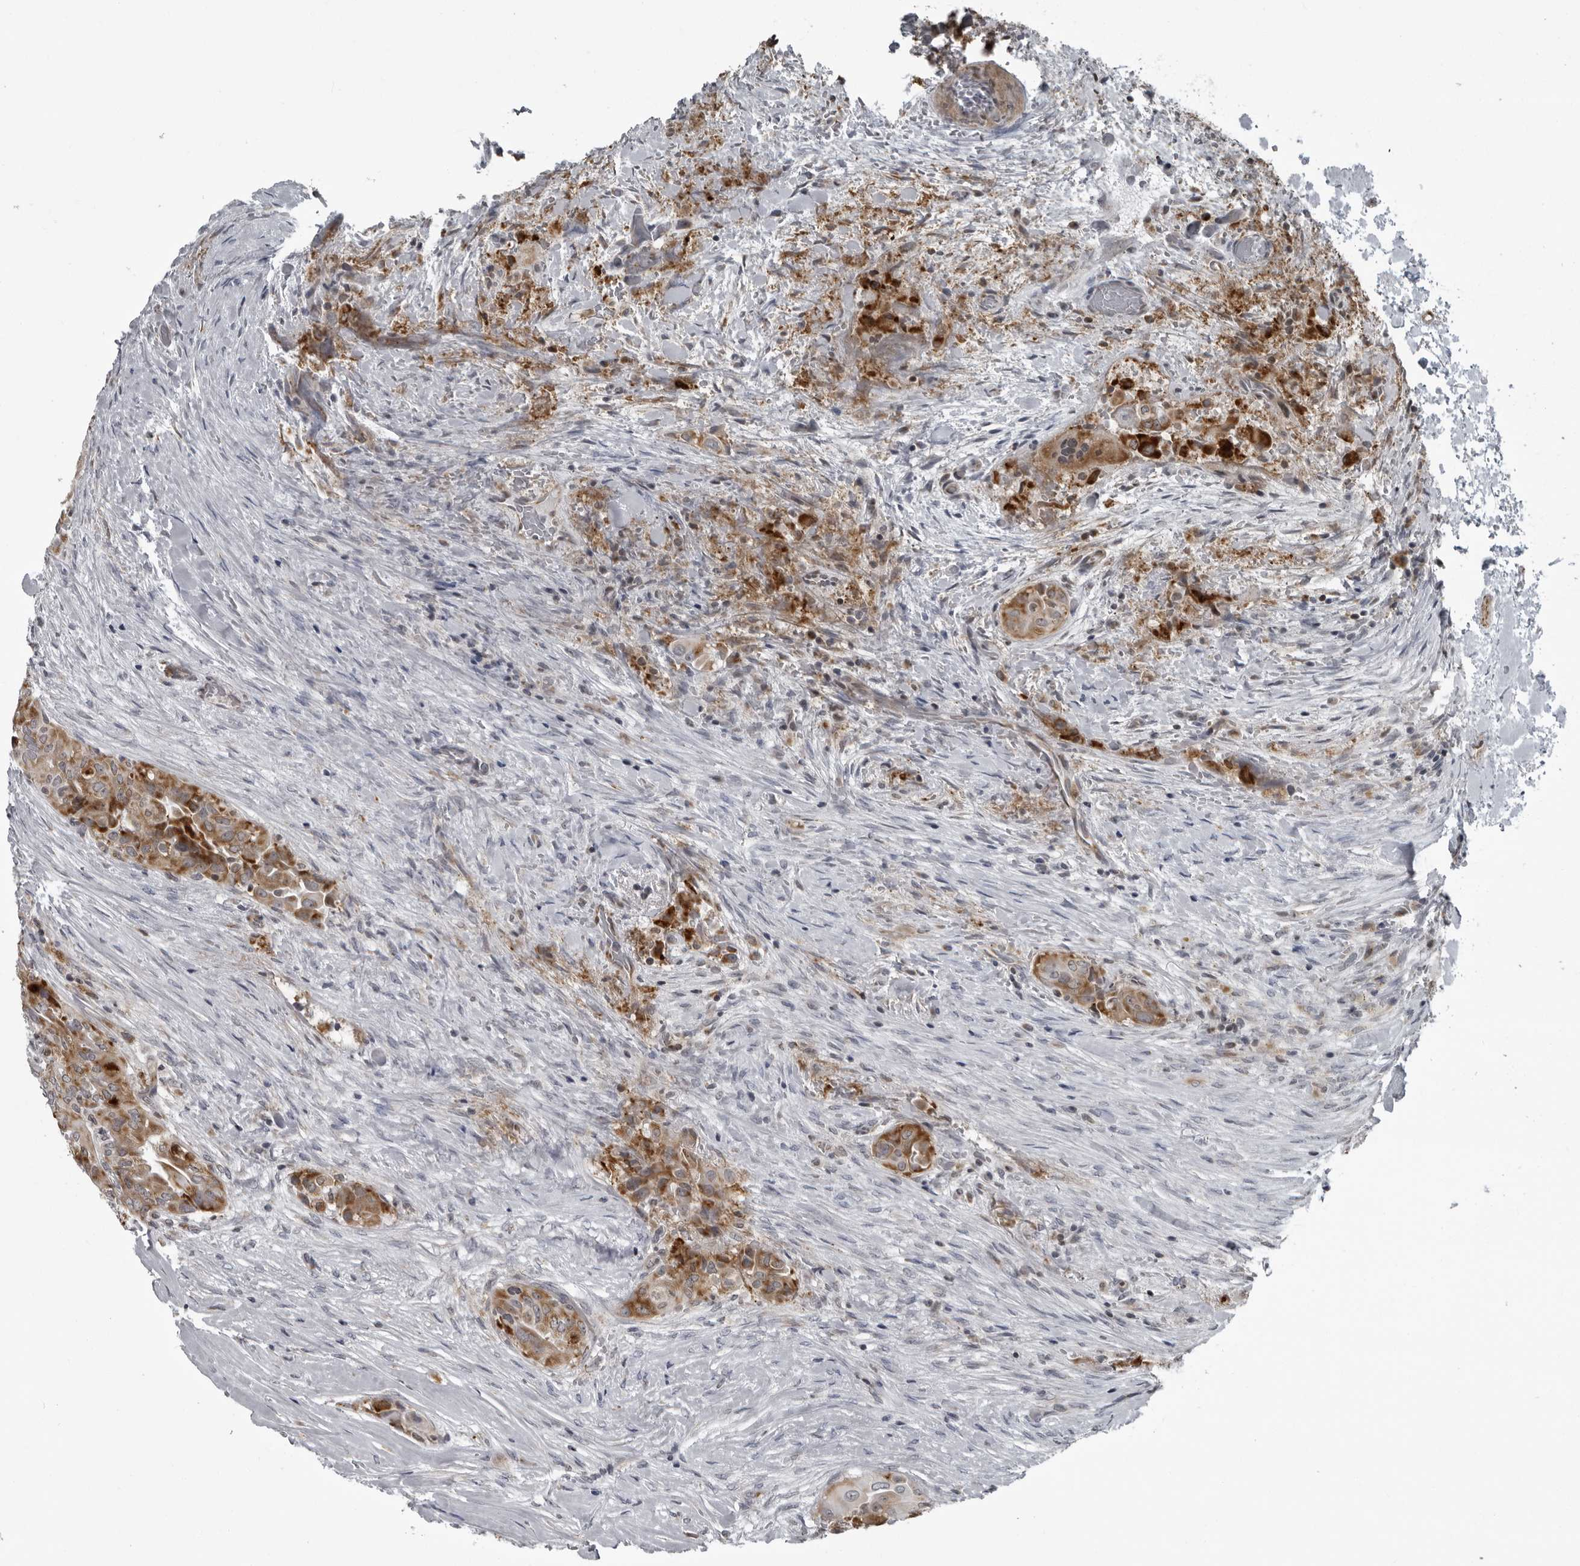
{"staining": {"intensity": "moderate", "quantity": ">75%", "location": "cytoplasmic/membranous"}, "tissue": "thyroid cancer", "cell_type": "Tumor cells", "image_type": "cancer", "snomed": [{"axis": "morphology", "description": "Papillary adenocarcinoma, NOS"}, {"axis": "topography", "description": "Thyroid gland"}], "caption": "This is an image of immunohistochemistry (IHC) staining of papillary adenocarcinoma (thyroid), which shows moderate expression in the cytoplasmic/membranous of tumor cells.", "gene": "RTCA", "patient": {"sex": "female", "age": 59}}